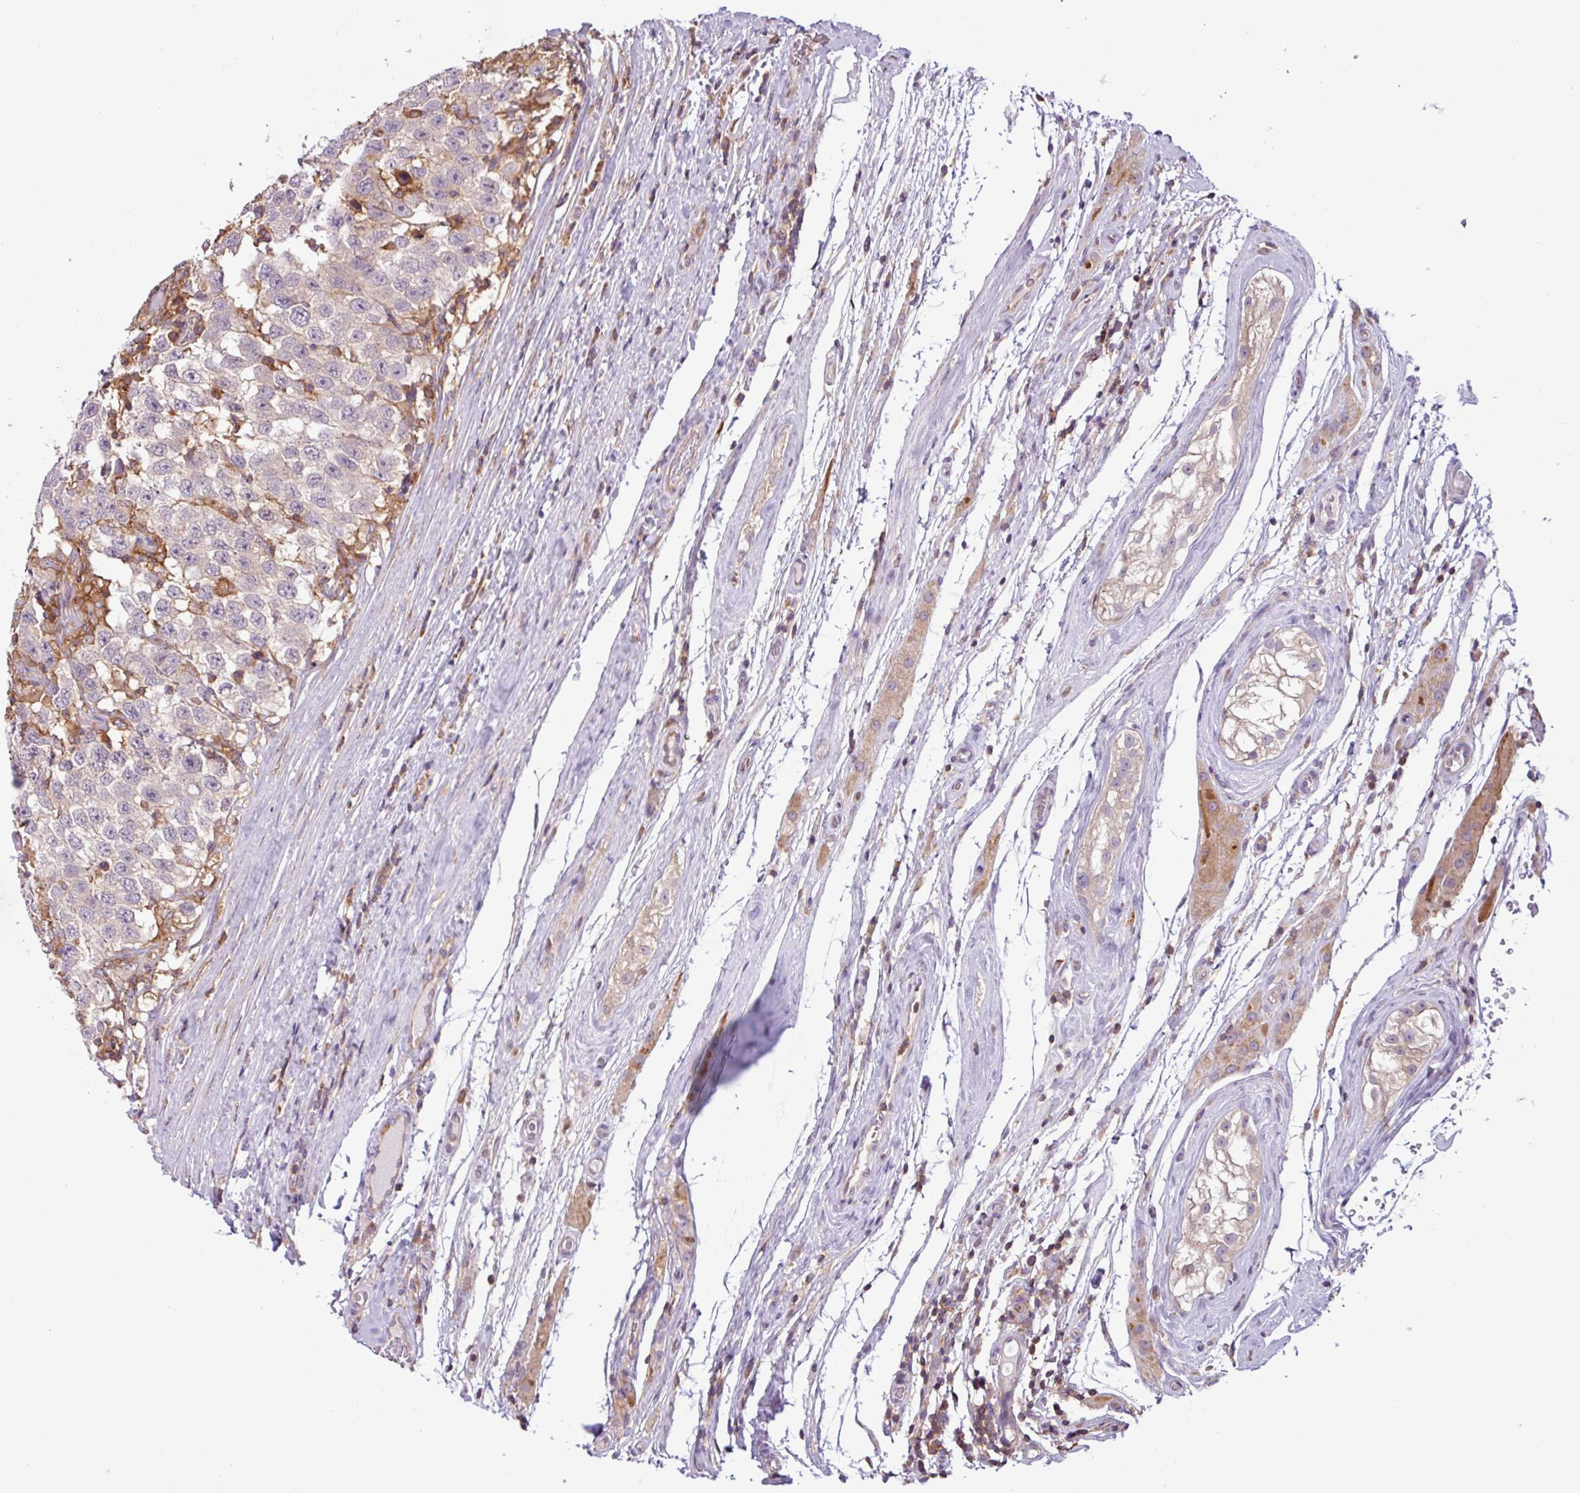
{"staining": {"intensity": "negative", "quantity": "none", "location": "none"}, "tissue": "testis cancer", "cell_type": "Tumor cells", "image_type": "cancer", "snomed": [{"axis": "morphology", "description": "Seminoma, NOS"}, {"axis": "topography", "description": "Testis"}], "caption": "A high-resolution image shows IHC staining of testis seminoma, which exhibits no significant positivity in tumor cells.", "gene": "ACTR3", "patient": {"sex": "male", "age": 41}}